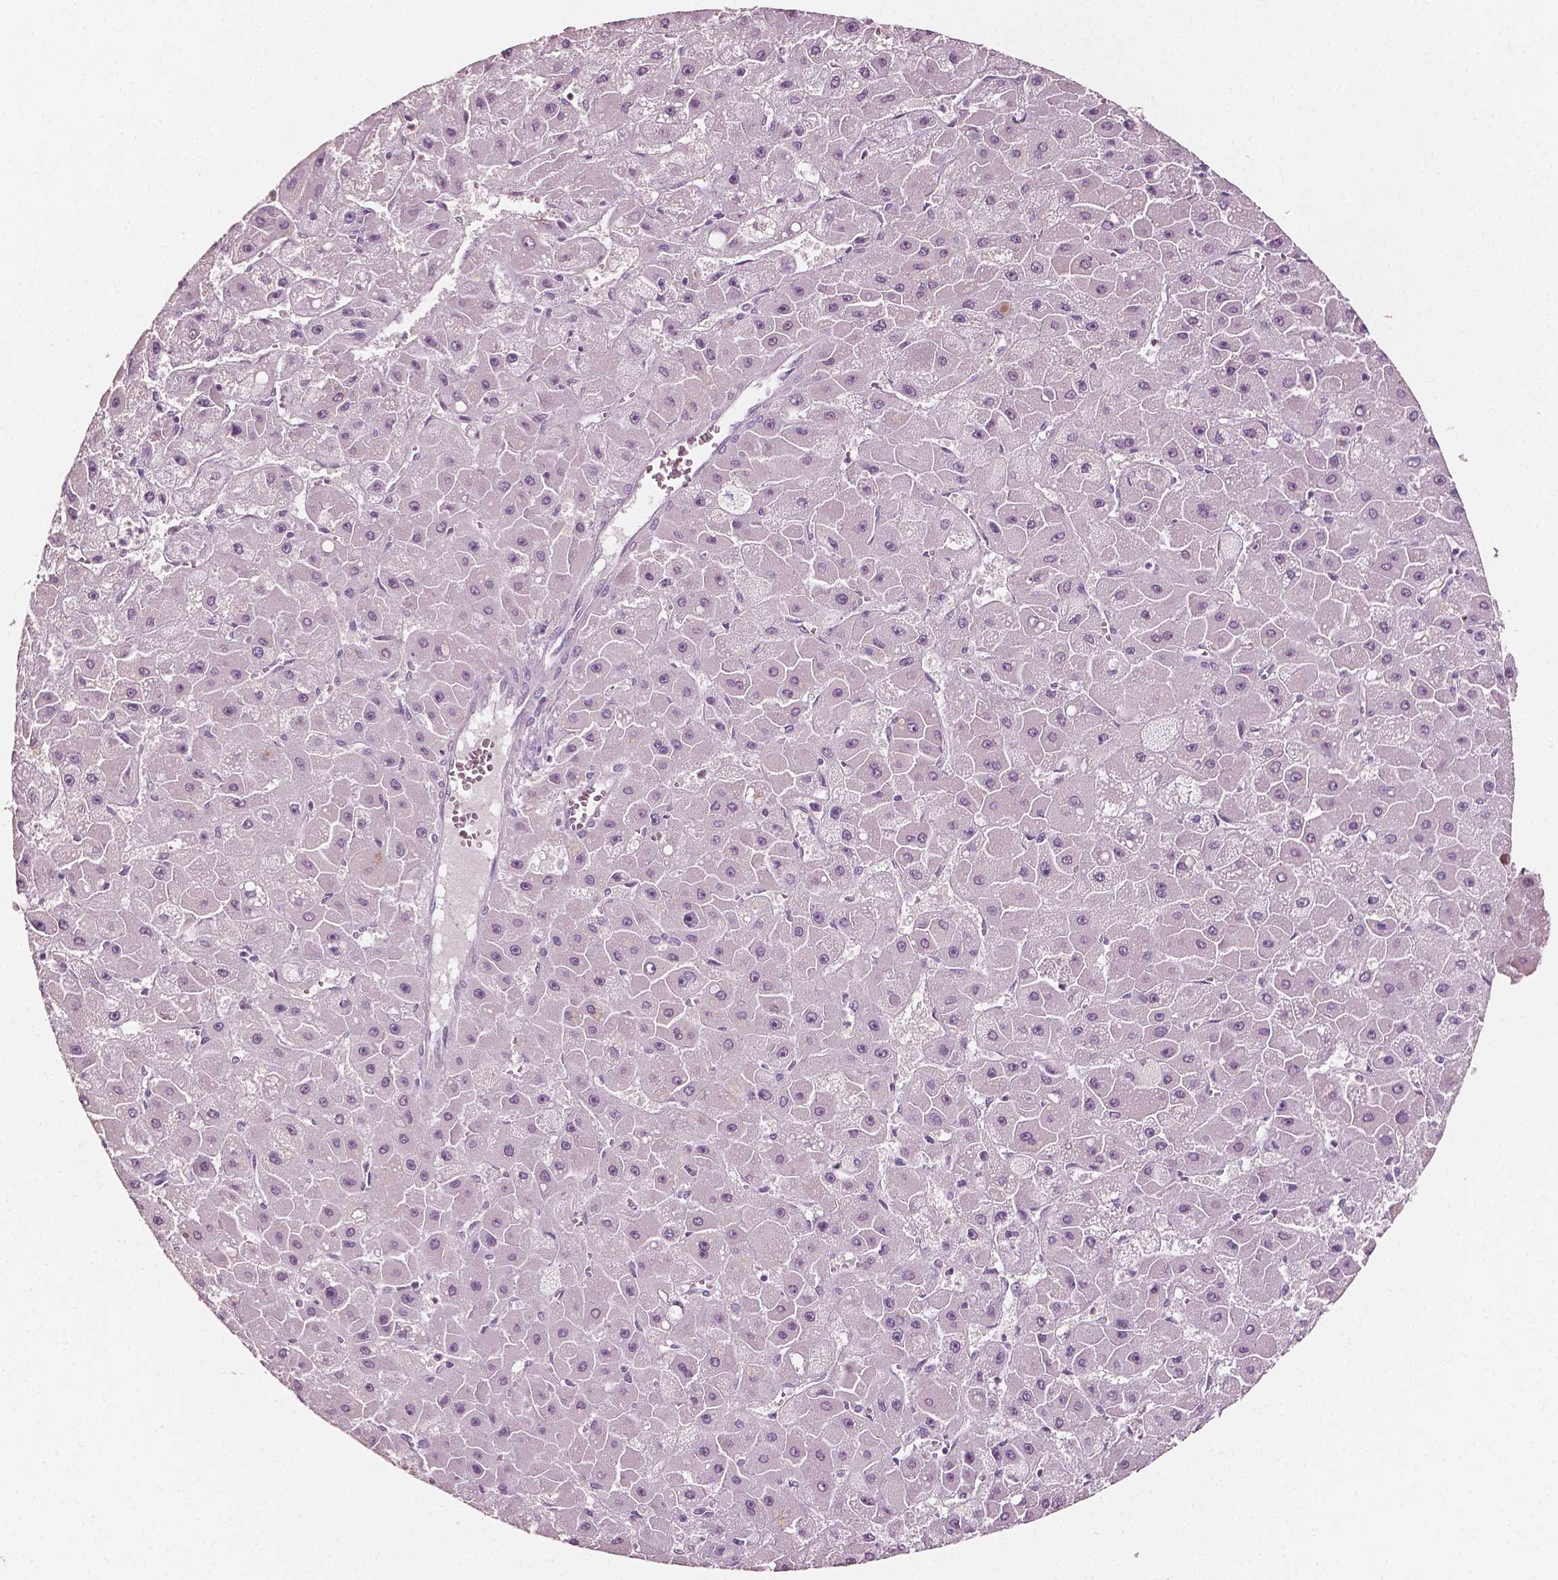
{"staining": {"intensity": "negative", "quantity": "none", "location": "none"}, "tissue": "liver cancer", "cell_type": "Tumor cells", "image_type": "cancer", "snomed": [{"axis": "morphology", "description": "Carcinoma, Hepatocellular, NOS"}, {"axis": "topography", "description": "Liver"}], "caption": "The photomicrograph shows no staining of tumor cells in liver hepatocellular carcinoma.", "gene": "PLA2R1", "patient": {"sex": "female", "age": 25}}